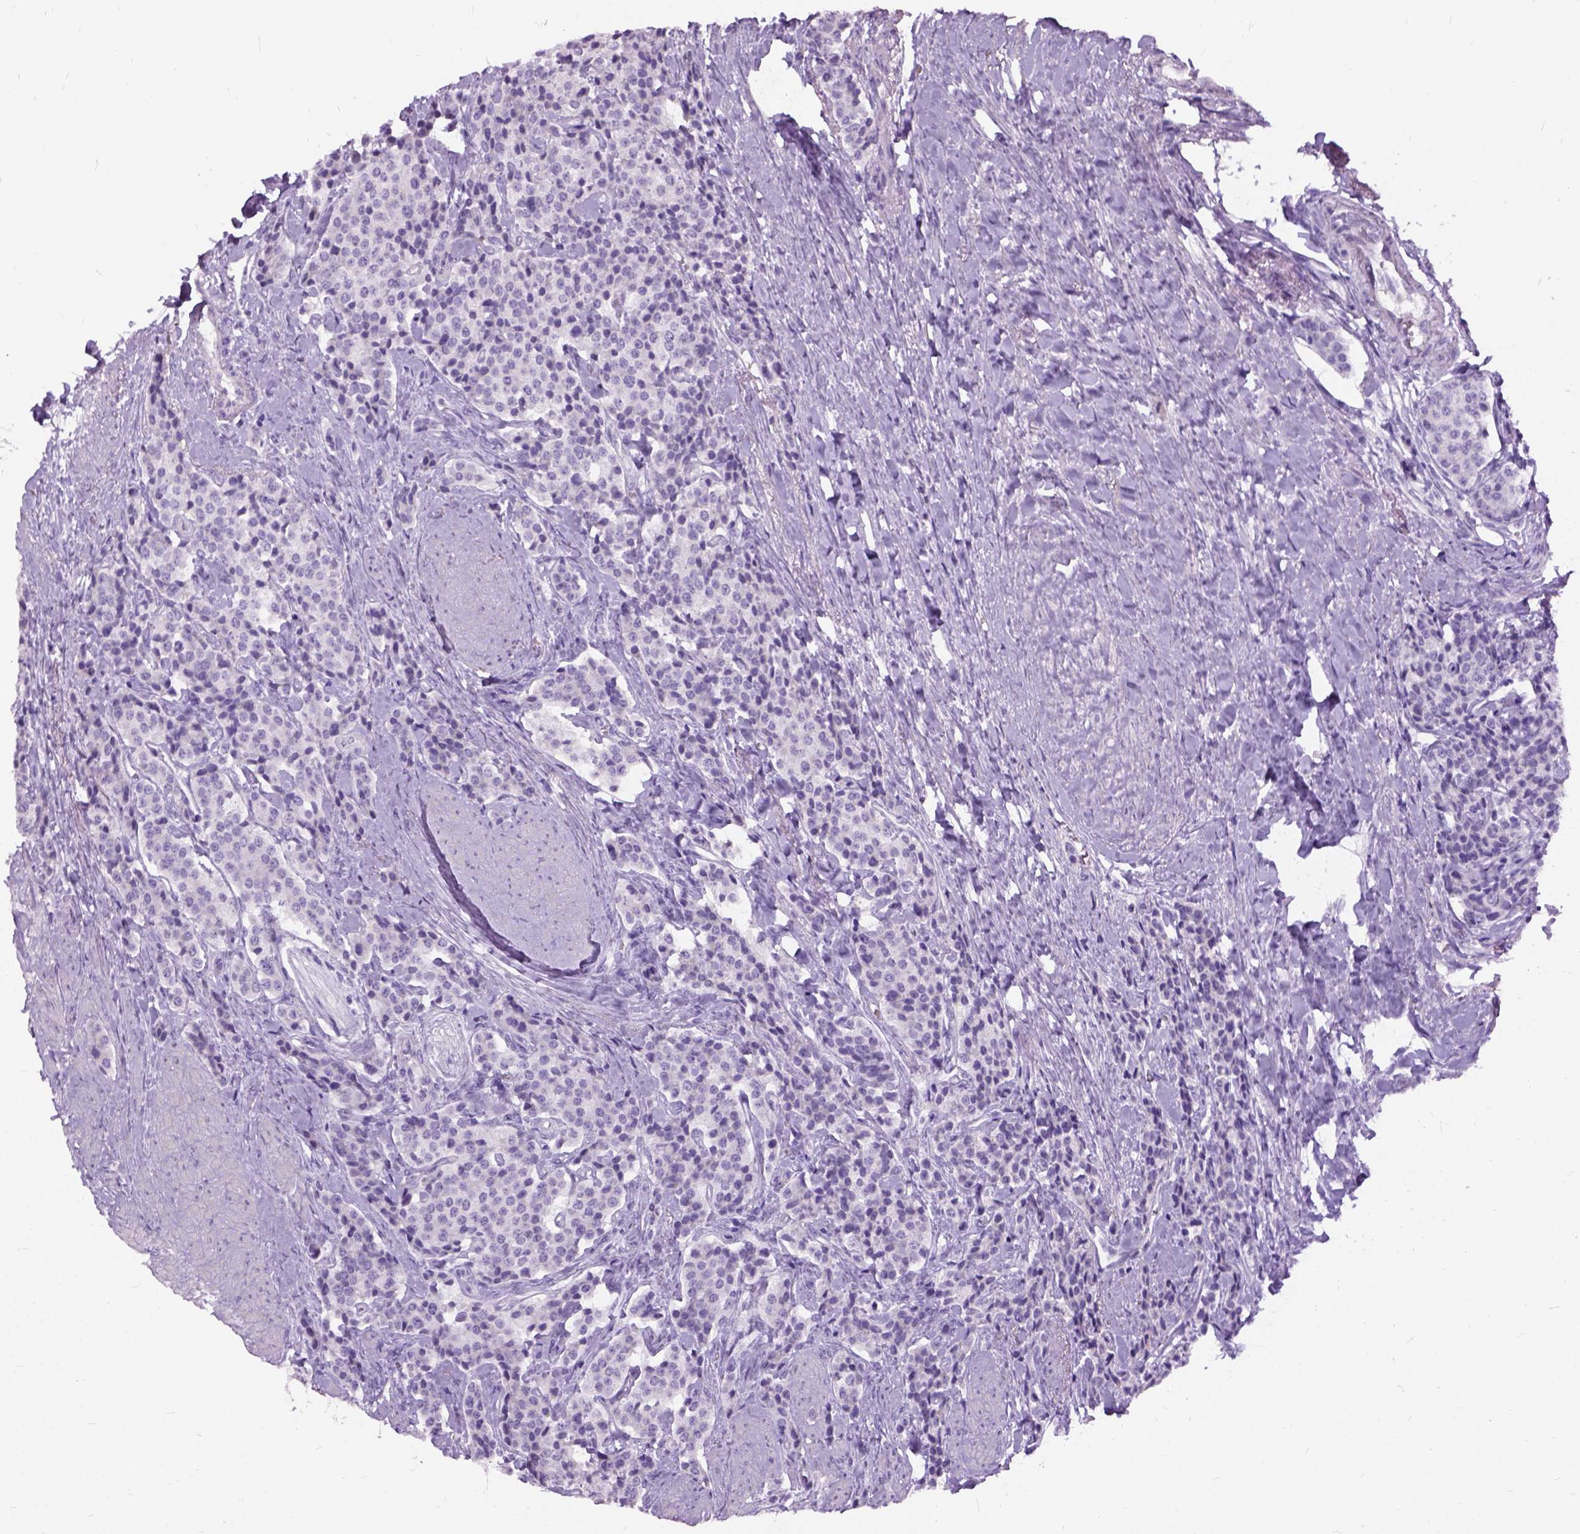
{"staining": {"intensity": "negative", "quantity": "none", "location": "none"}, "tissue": "carcinoid", "cell_type": "Tumor cells", "image_type": "cancer", "snomed": [{"axis": "morphology", "description": "Carcinoid, malignant, NOS"}, {"axis": "topography", "description": "Small intestine"}], "caption": "Protein analysis of carcinoid displays no significant positivity in tumor cells.", "gene": "AXDND1", "patient": {"sex": "female", "age": 58}}